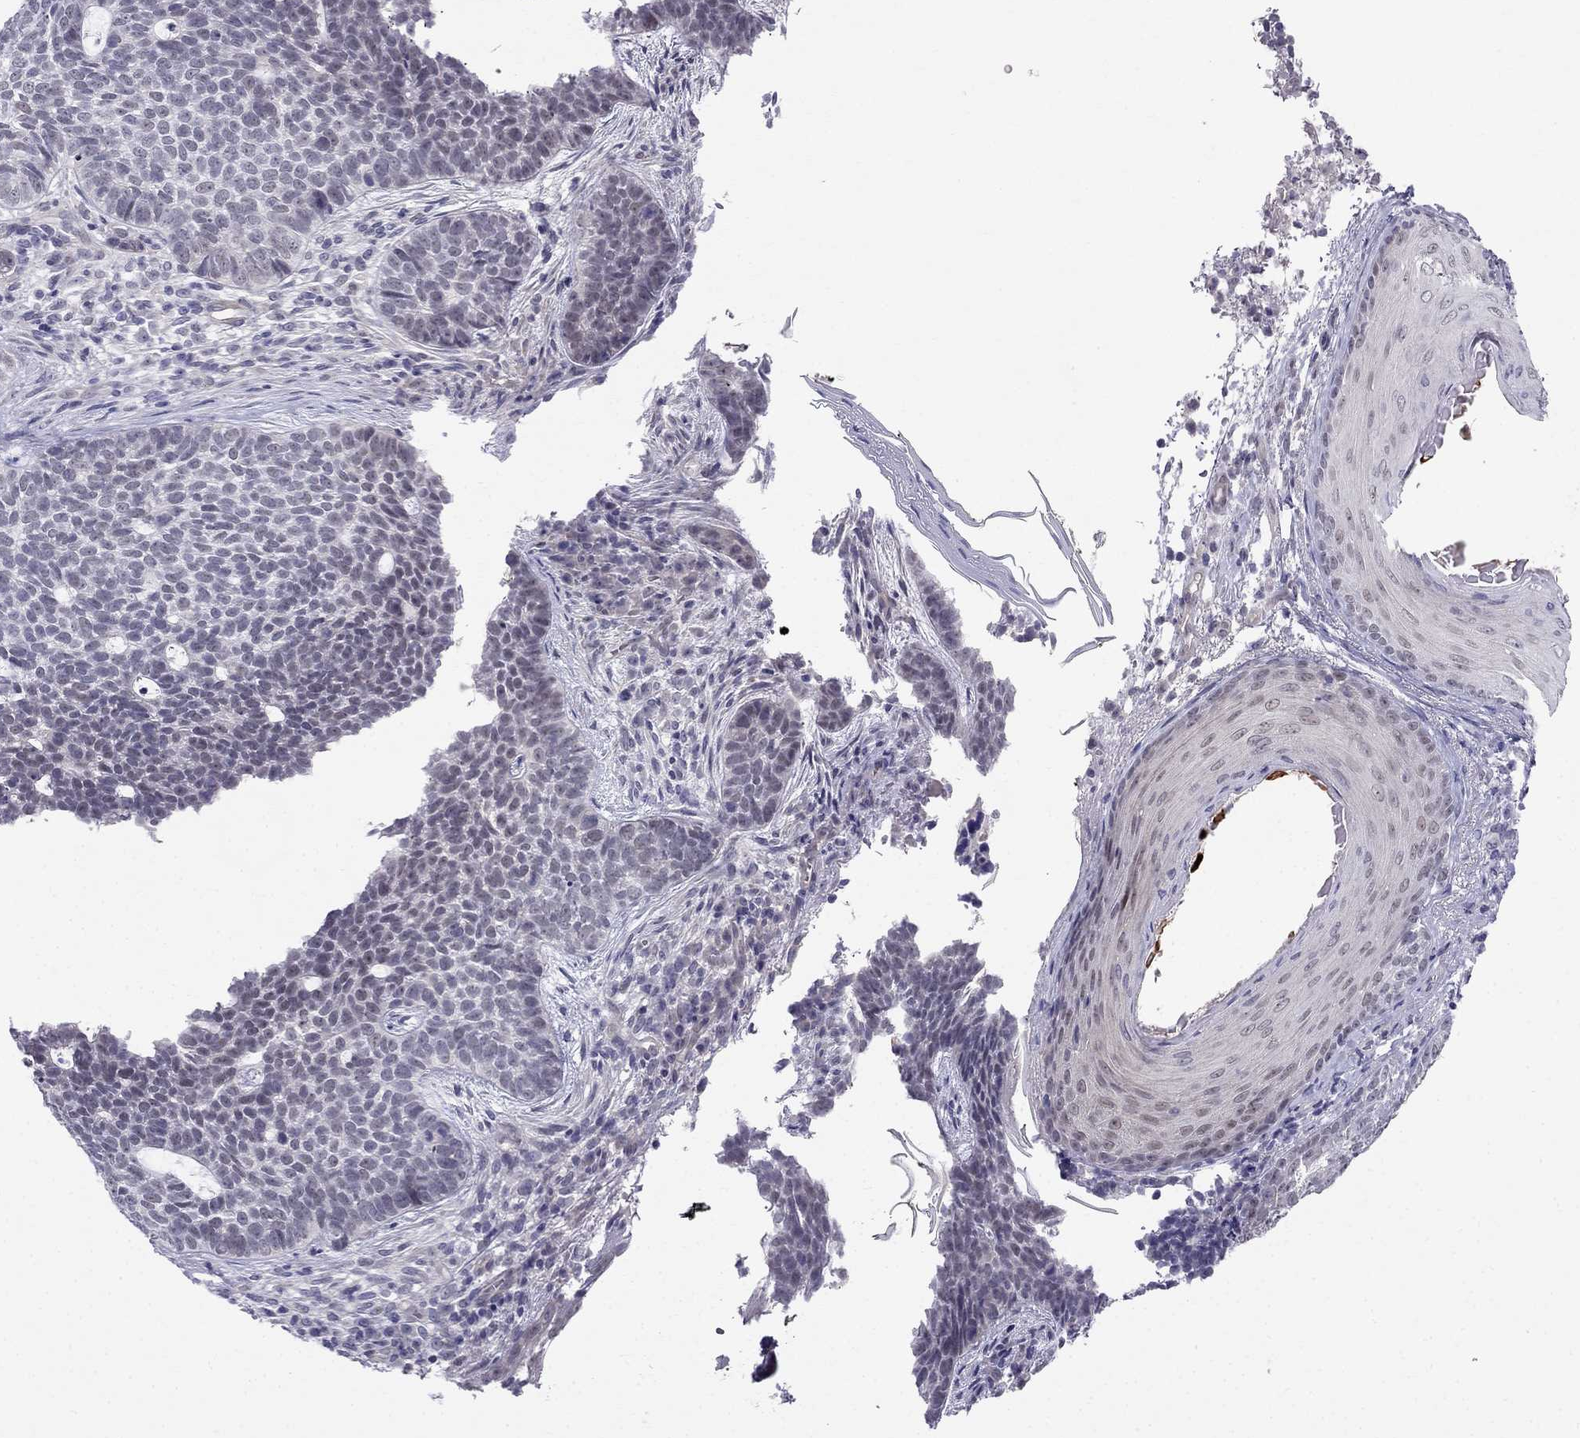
{"staining": {"intensity": "negative", "quantity": "none", "location": "none"}, "tissue": "skin cancer", "cell_type": "Tumor cells", "image_type": "cancer", "snomed": [{"axis": "morphology", "description": "Basal cell carcinoma"}, {"axis": "topography", "description": "Skin"}], "caption": "DAB (3,3'-diaminobenzidine) immunohistochemical staining of human skin cancer (basal cell carcinoma) shows no significant staining in tumor cells. The staining is performed using DAB (3,3'-diaminobenzidine) brown chromogen with nuclei counter-stained in using hematoxylin.", "gene": "BAG5", "patient": {"sex": "female", "age": 69}}